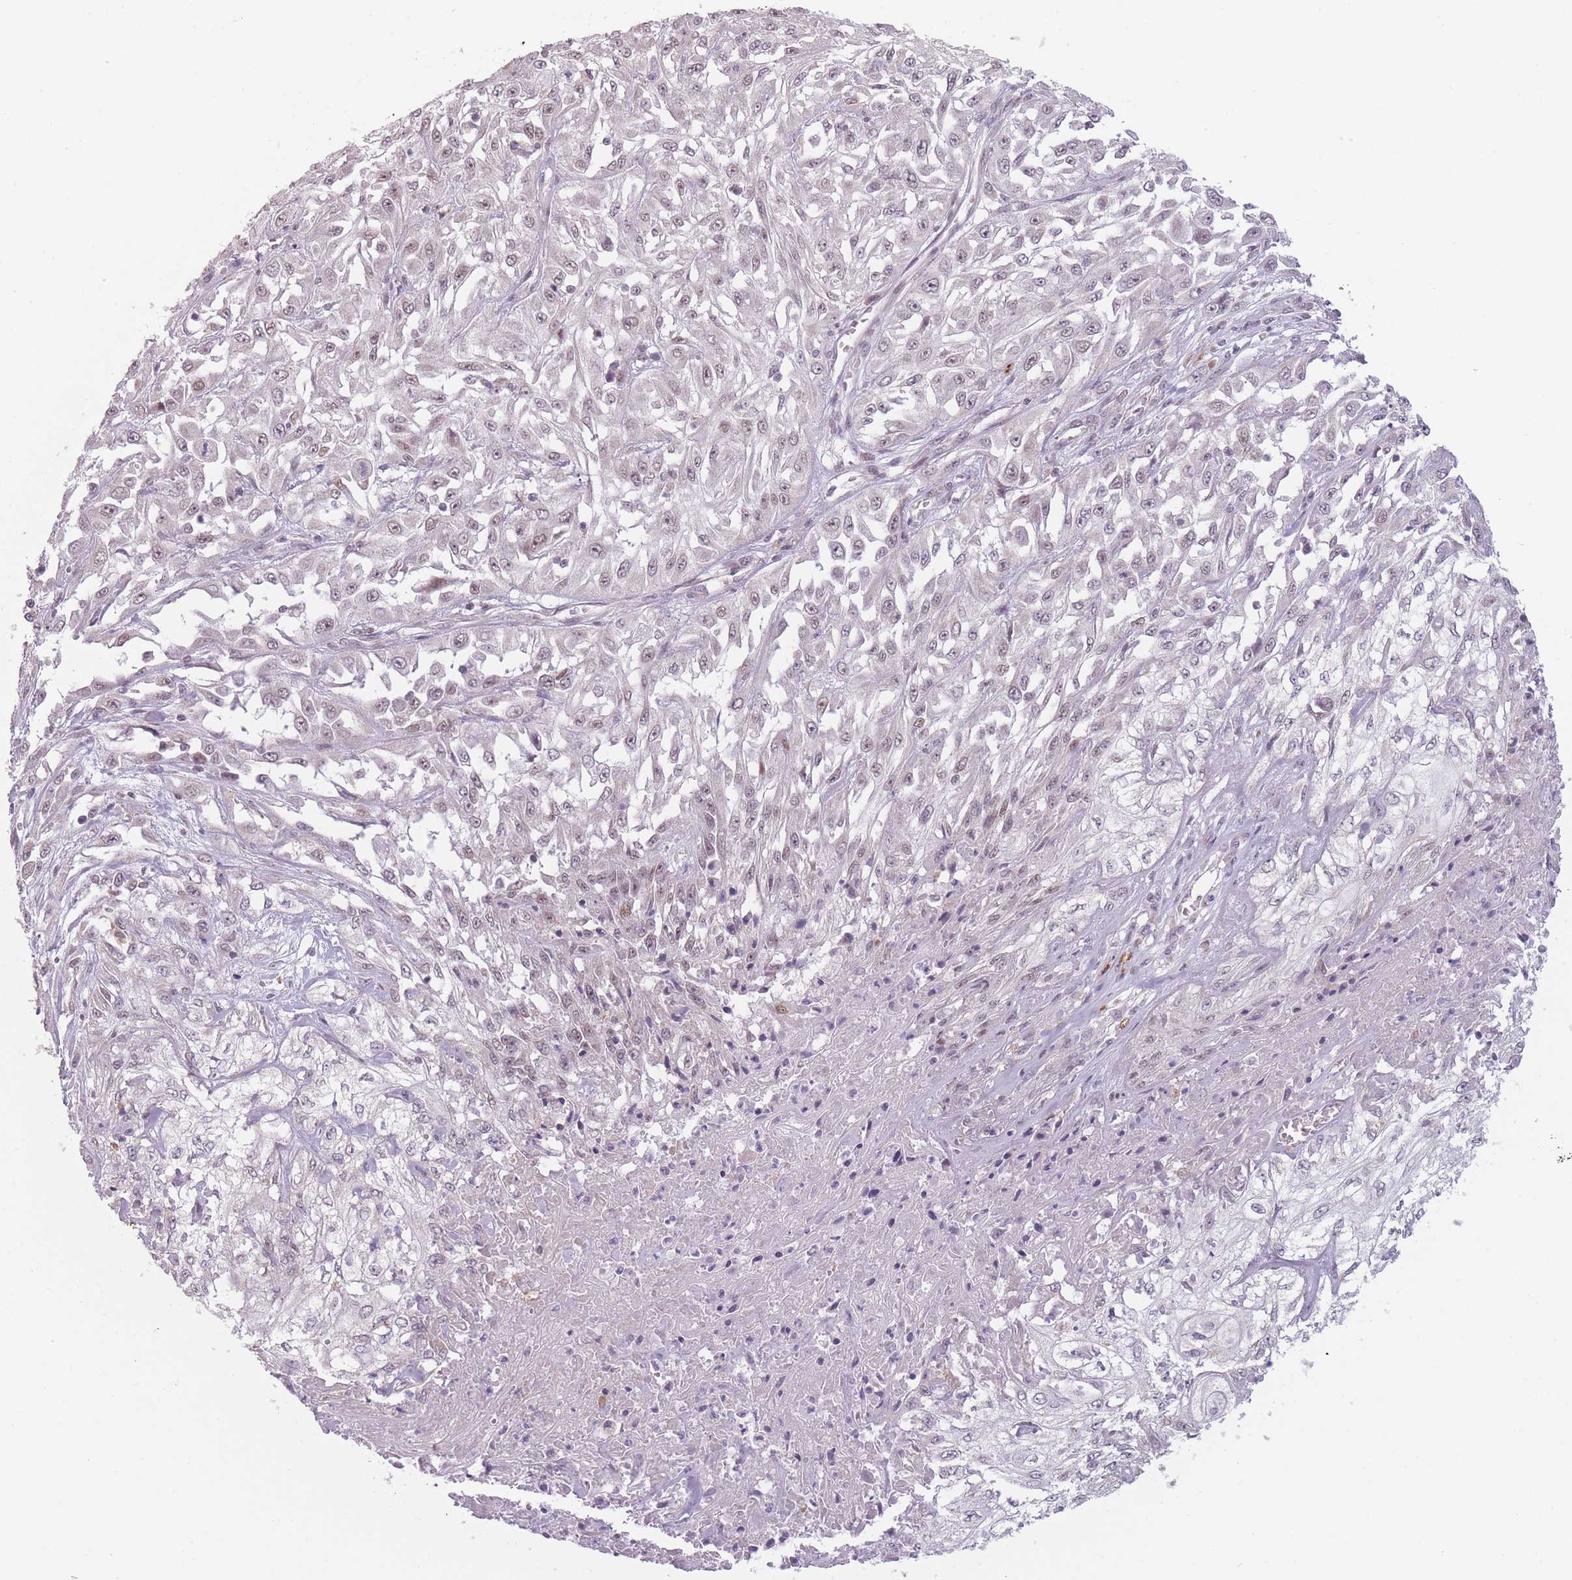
{"staining": {"intensity": "weak", "quantity": "25%-75%", "location": "nuclear"}, "tissue": "skin cancer", "cell_type": "Tumor cells", "image_type": "cancer", "snomed": [{"axis": "morphology", "description": "Squamous cell carcinoma, NOS"}, {"axis": "morphology", "description": "Squamous cell carcinoma, metastatic, NOS"}, {"axis": "topography", "description": "Skin"}, {"axis": "topography", "description": "Lymph node"}], "caption": "An immunohistochemistry (IHC) image of tumor tissue is shown. Protein staining in brown labels weak nuclear positivity in skin cancer within tumor cells.", "gene": "OR10C1", "patient": {"sex": "male", "age": 75}}